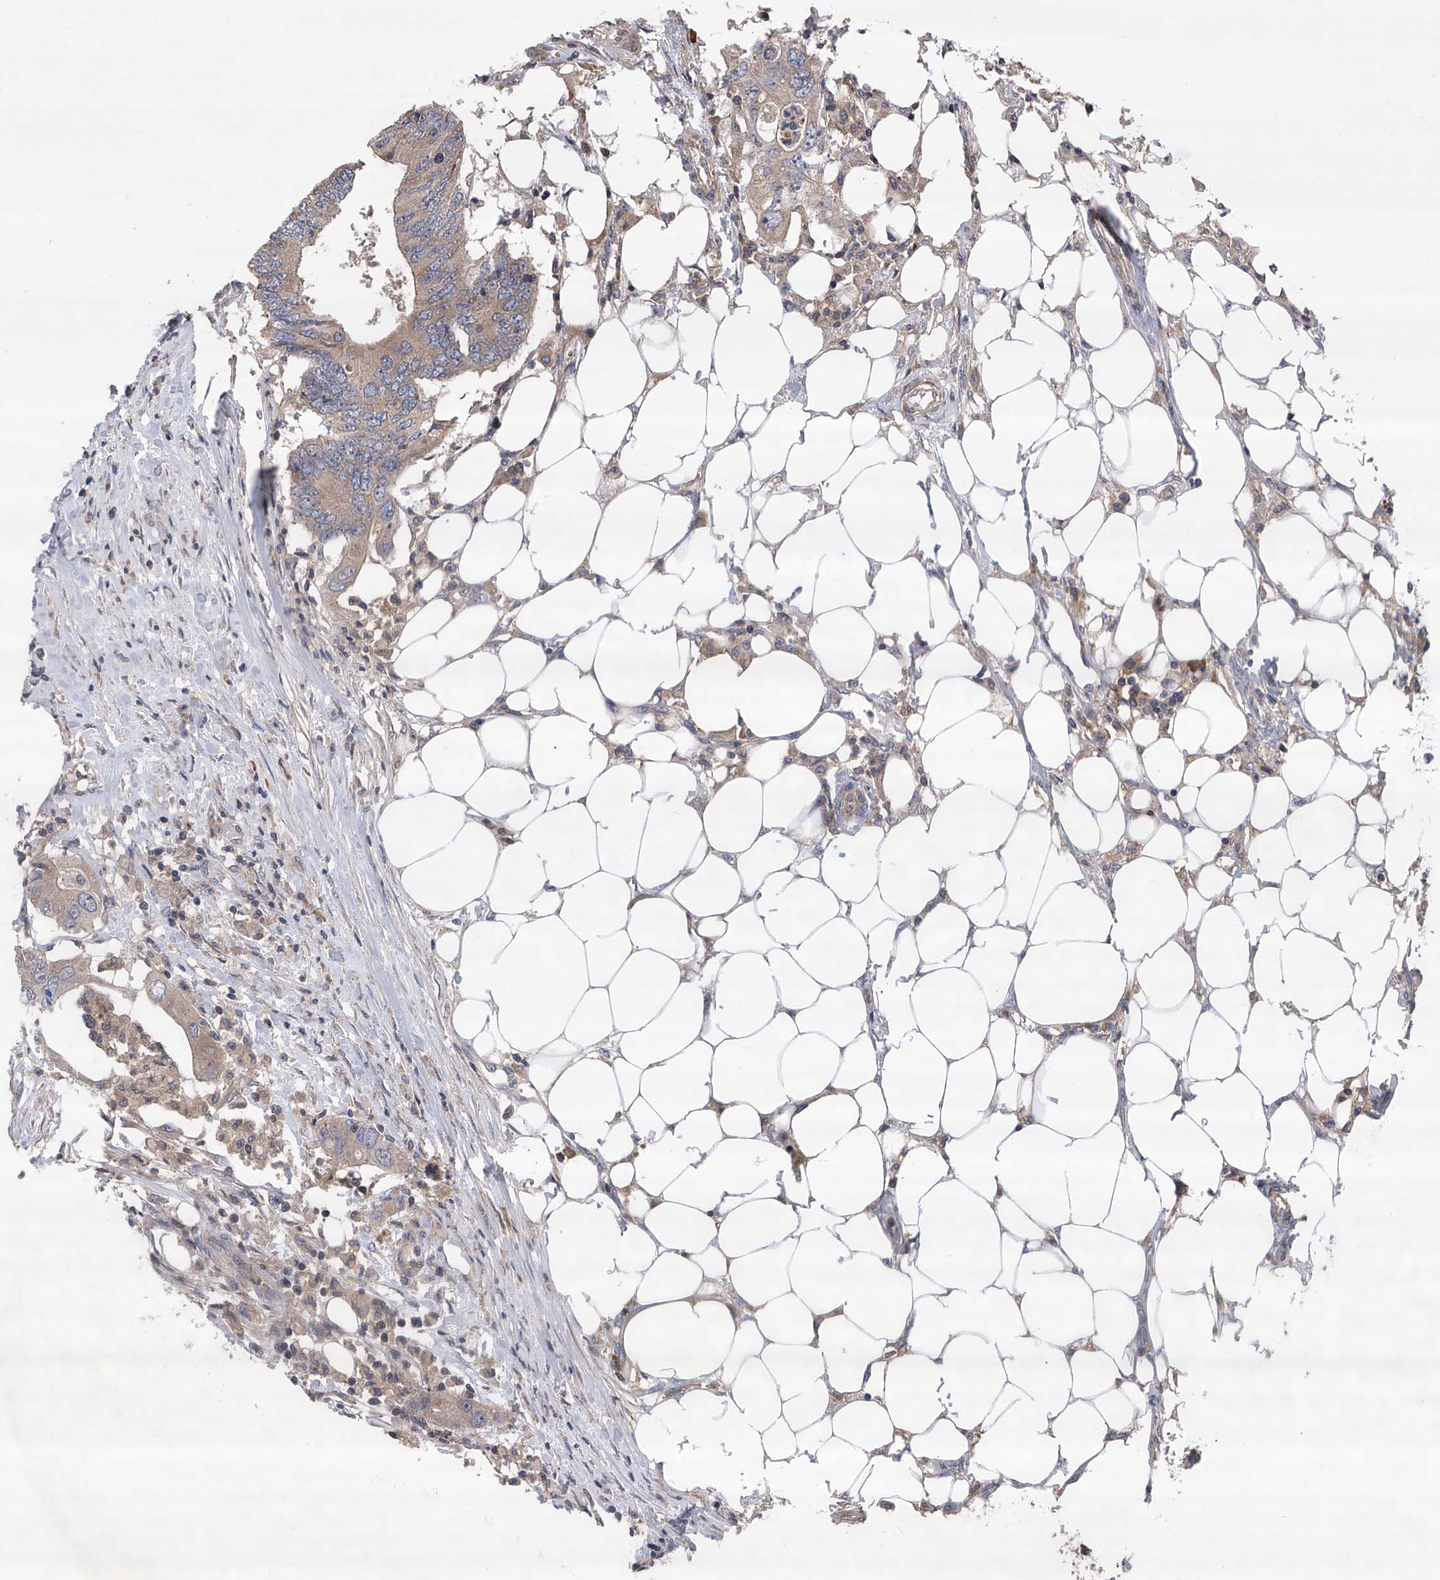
{"staining": {"intensity": "weak", "quantity": ">75%", "location": "cytoplasmic/membranous"}, "tissue": "colorectal cancer", "cell_type": "Tumor cells", "image_type": "cancer", "snomed": [{"axis": "morphology", "description": "Adenocarcinoma, NOS"}, {"axis": "topography", "description": "Colon"}], "caption": "DAB immunohistochemical staining of colorectal cancer (adenocarcinoma) demonstrates weak cytoplasmic/membranous protein staining in approximately >75% of tumor cells.", "gene": "SPOCK1", "patient": {"sex": "male", "age": 71}}